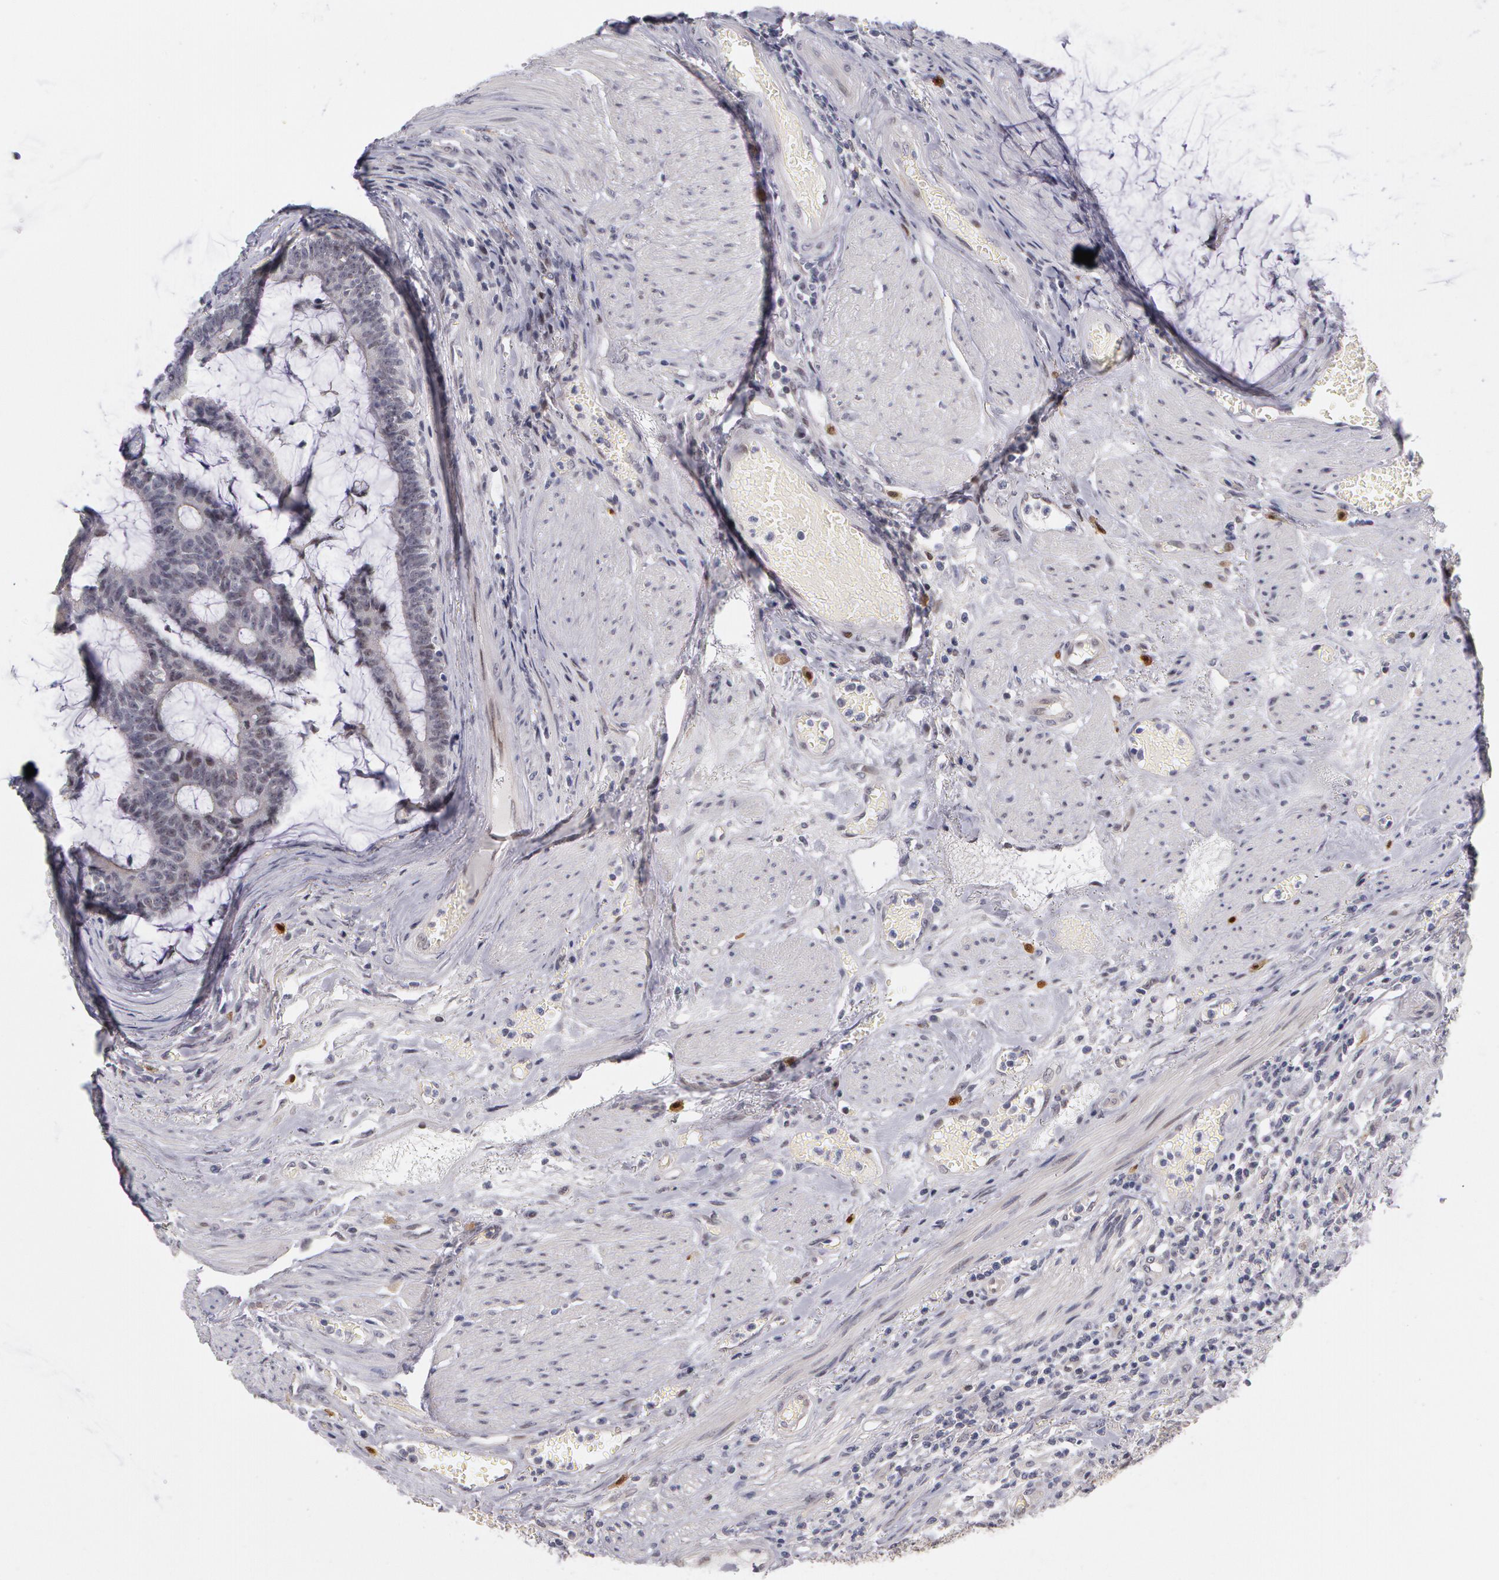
{"staining": {"intensity": "weak", "quantity": "<25%", "location": "nuclear"}, "tissue": "colorectal cancer", "cell_type": "Tumor cells", "image_type": "cancer", "snomed": [{"axis": "morphology", "description": "Adenocarcinoma, NOS"}, {"axis": "topography", "description": "Colon"}], "caption": "An IHC histopathology image of colorectal adenocarcinoma is shown. There is no staining in tumor cells of colorectal adenocarcinoma. Nuclei are stained in blue.", "gene": "PRICKLE1", "patient": {"sex": "female", "age": 84}}